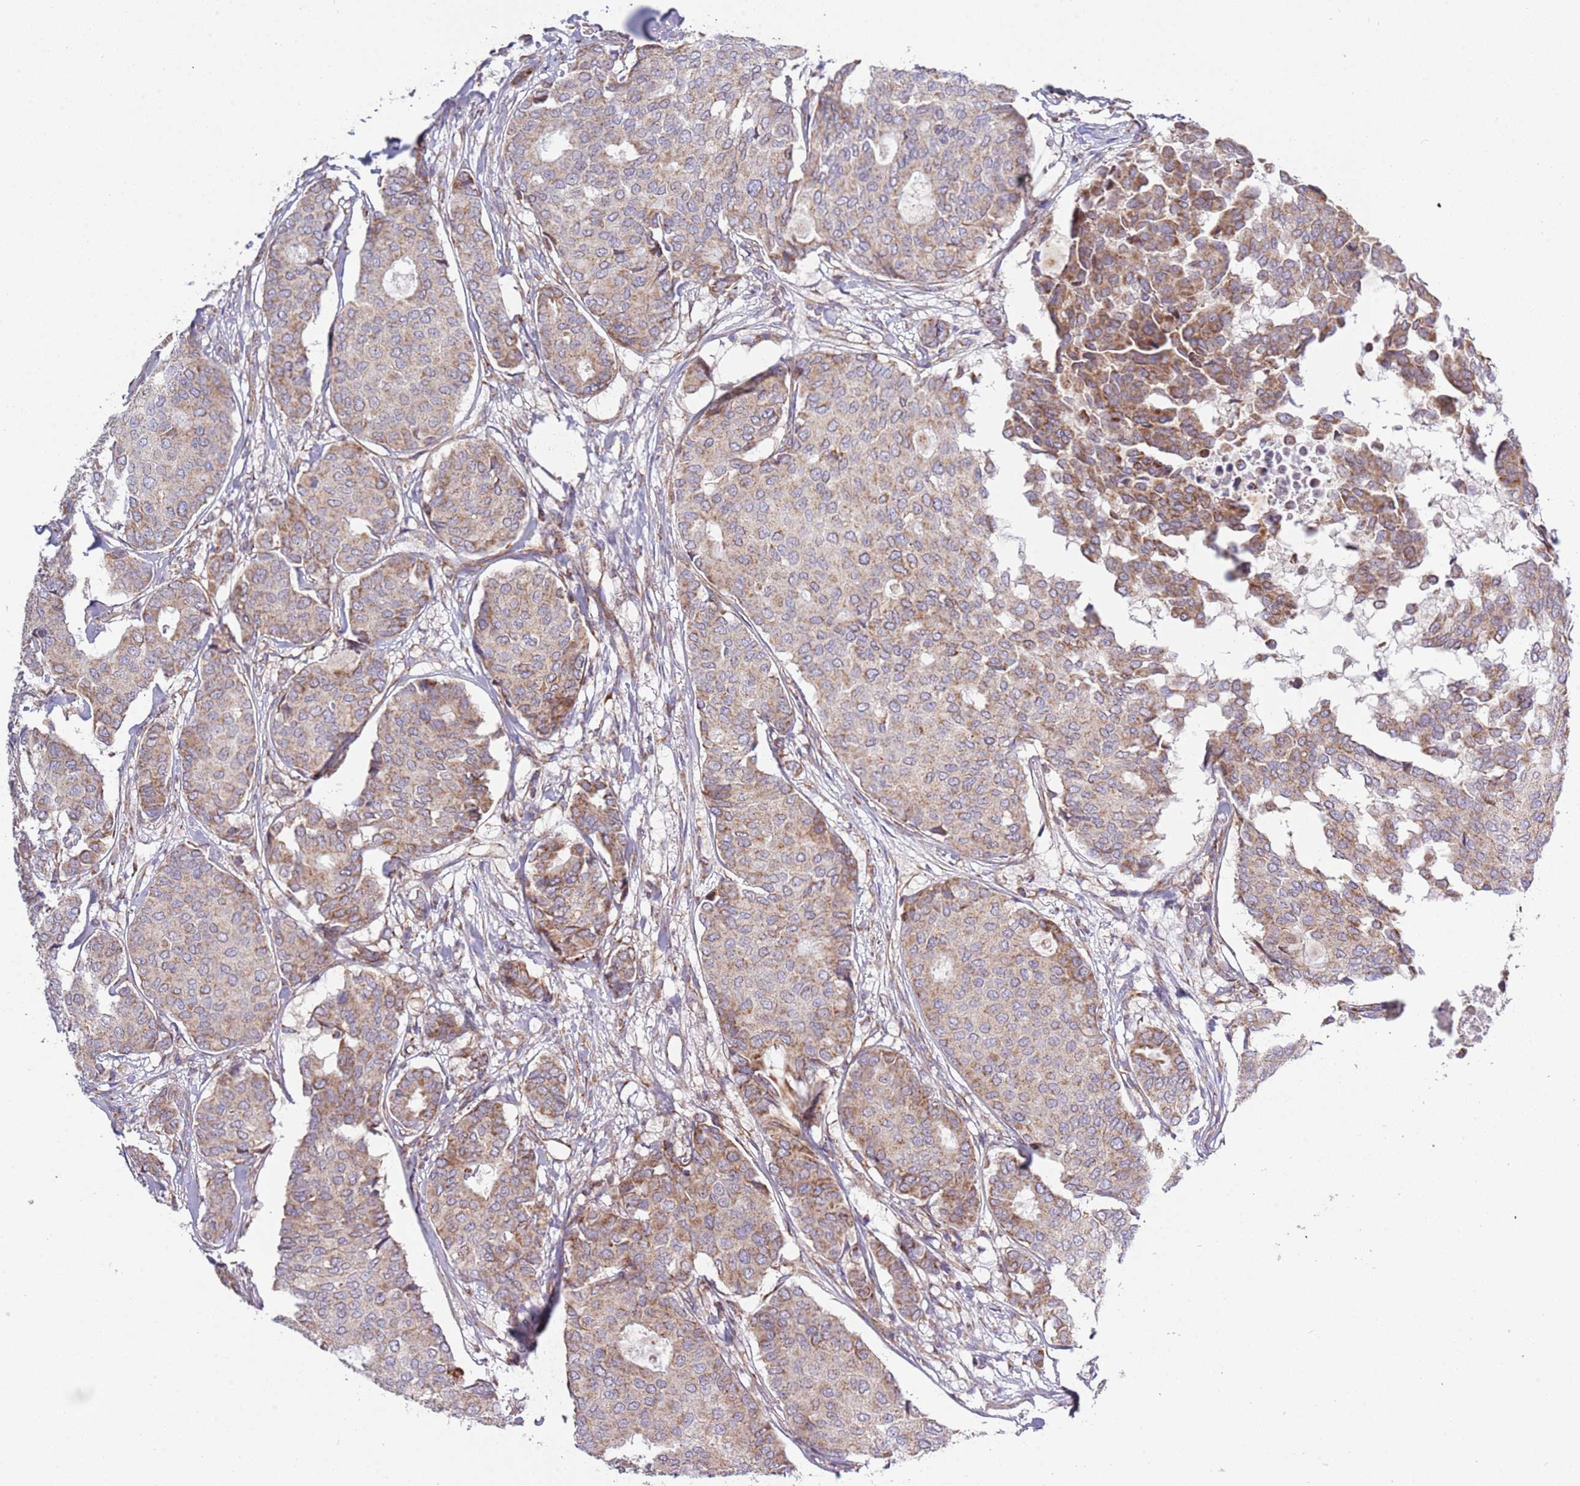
{"staining": {"intensity": "moderate", "quantity": "25%-75%", "location": "cytoplasmic/membranous"}, "tissue": "breast cancer", "cell_type": "Tumor cells", "image_type": "cancer", "snomed": [{"axis": "morphology", "description": "Duct carcinoma"}, {"axis": "topography", "description": "Breast"}], "caption": "Immunohistochemical staining of human breast infiltrating ductal carcinoma displays medium levels of moderate cytoplasmic/membranous staining in approximately 25%-75% of tumor cells.", "gene": "IRS4", "patient": {"sex": "female", "age": 75}}